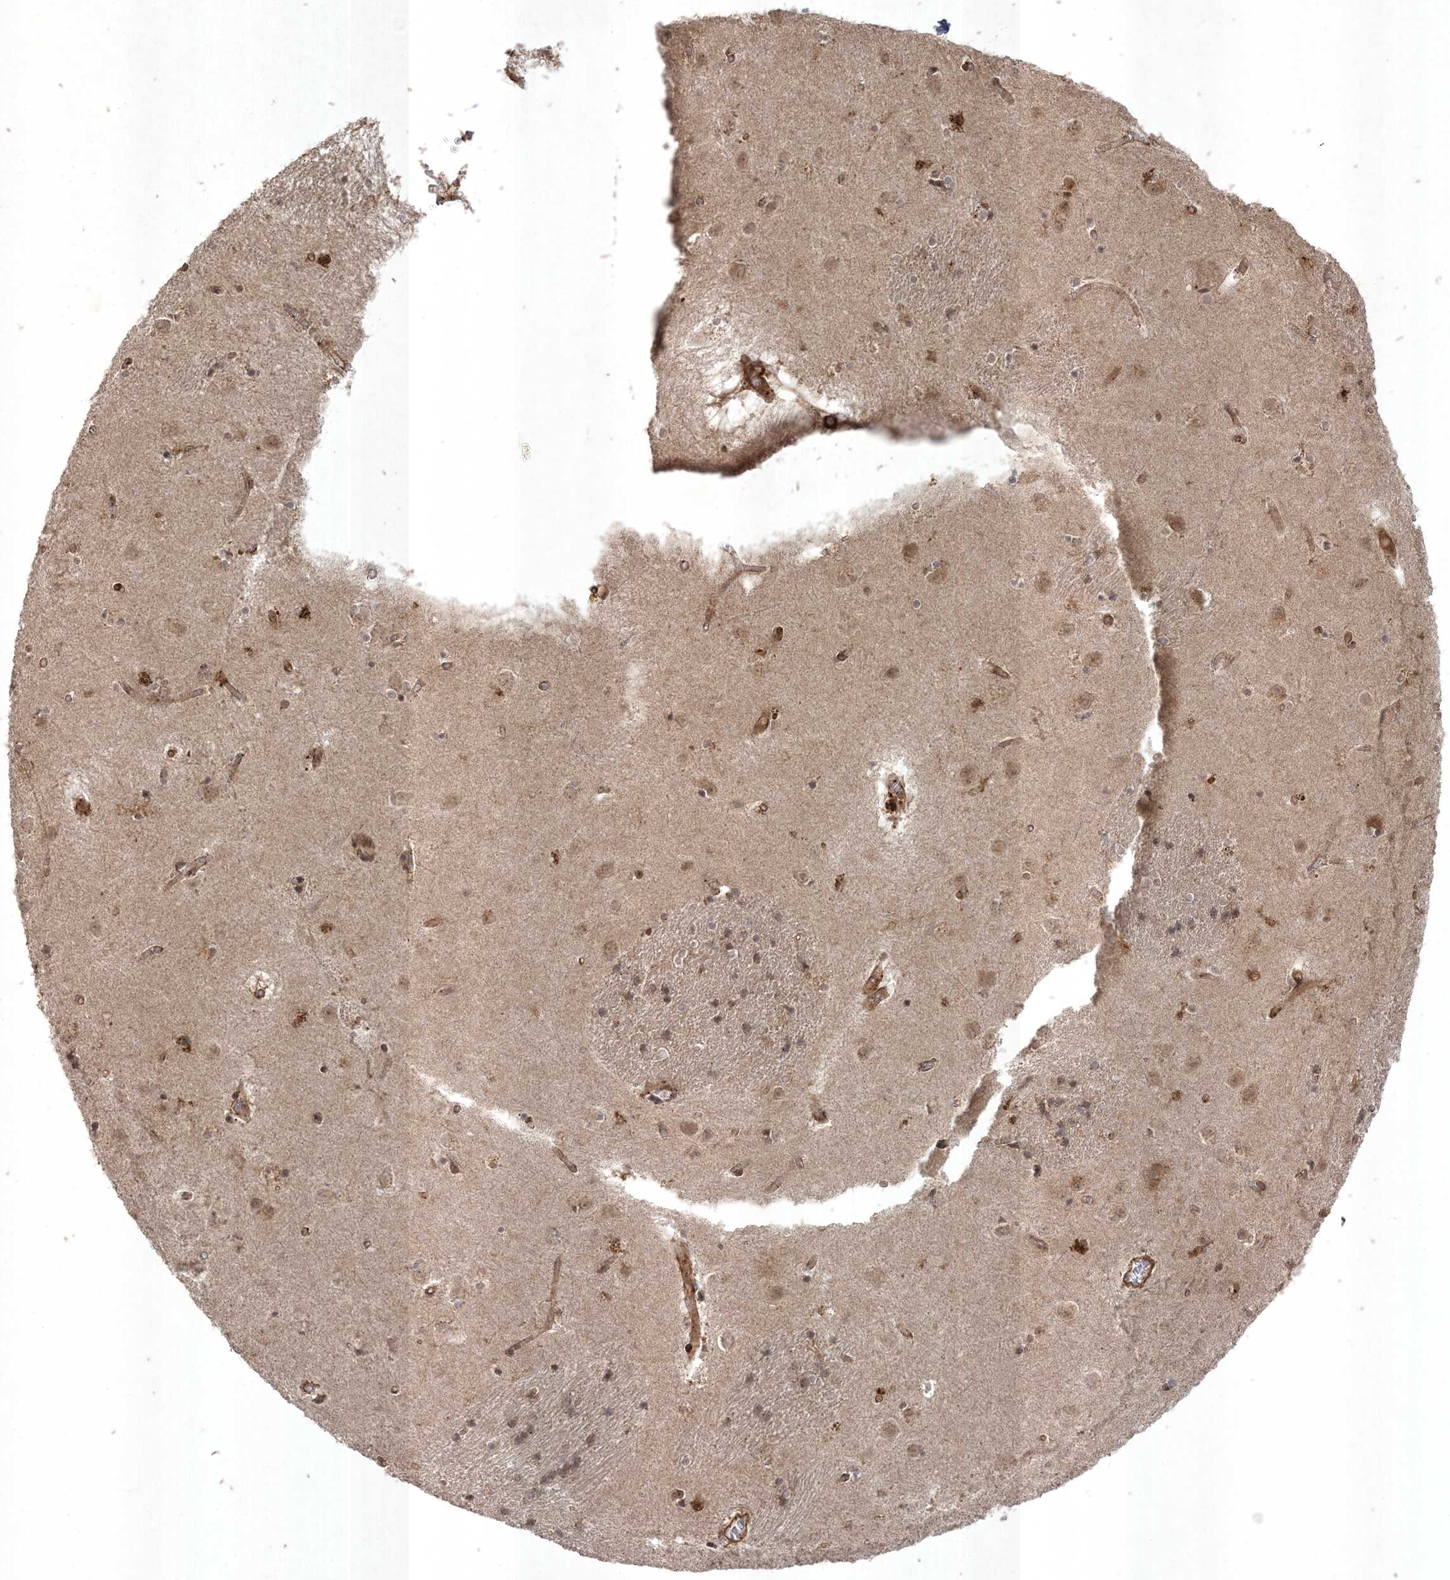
{"staining": {"intensity": "weak", "quantity": "25%-75%", "location": "cytoplasmic/membranous"}, "tissue": "caudate", "cell_type": "Glial cells", "image_type": "normal", "snomed": [{"axis": "morphology", "description": "Normal tissue, NOS"}, {"axis": "topography", "description": "Lateral ventricle wall"}], "caption": "Protein staining by IHC shows weak cytoplasmic/membranous positivity in approximately 25%-75% of glial cells in normal caudate. The protein is stained brown, and the nuclei are stained in blue (DAB IHC with brightfield microscopy, high magnification).", "gene": "RRAS", "patient": {"sex": "male", "age": 70}}